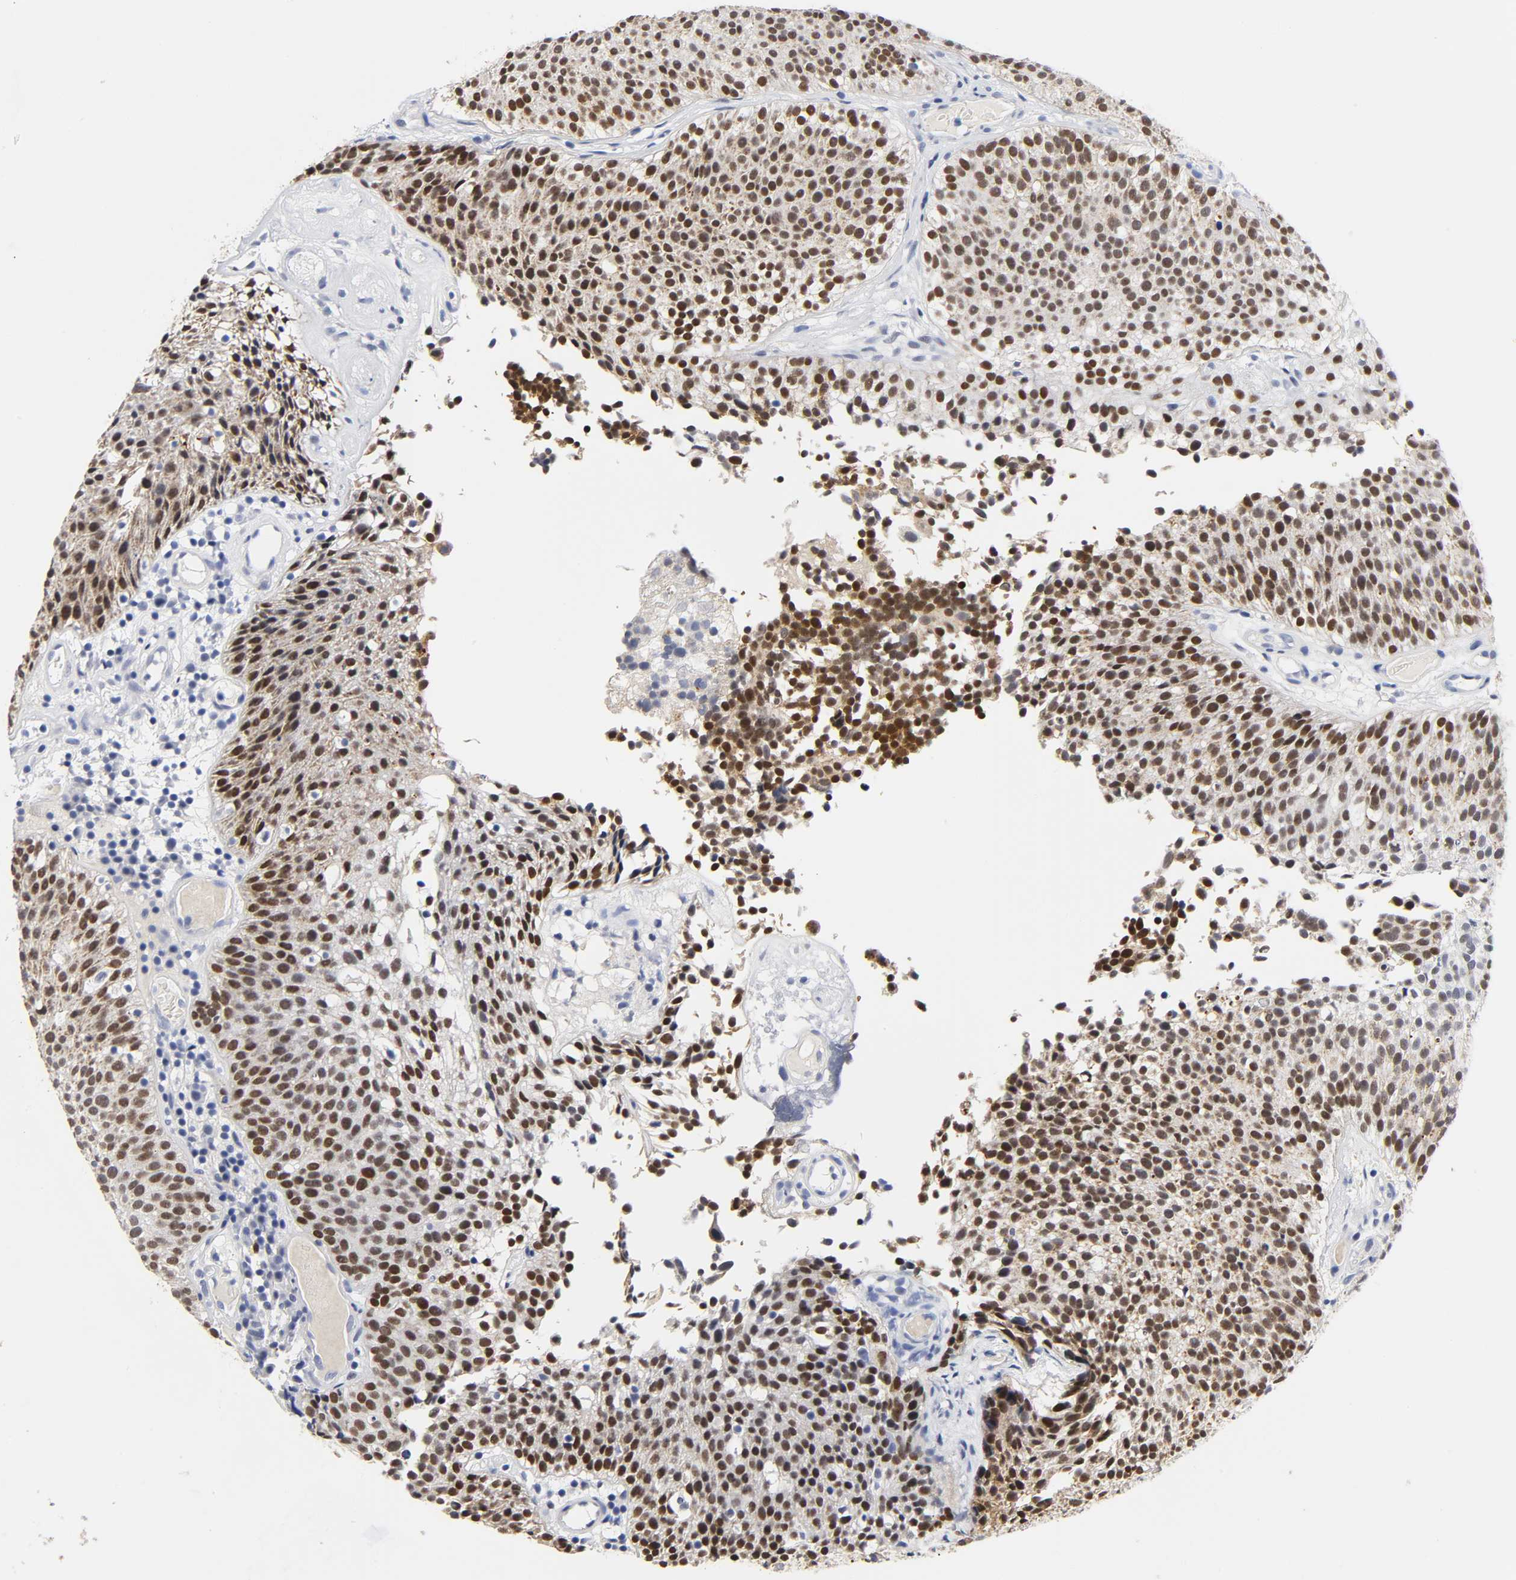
{"staining": {"intensity": "strong", "quantity": ">75%", "location": "nuclear"}, "tissue": "urothelial cancer", "cell_type": "Tumor cells", "image_type": "cancer", "snomed": [{"axis": "morphology", "description": "Urothelial carcinoma, Low grade"}, {"axis": "topography", "description": "Urinary bladder"}], "caption": "Protein expression by IHC exhibits strong nuclear positivity in approximately >75% of tumor cells in low-grade urothelial carcinoma. (IHC, brightfield microscopy, high magnification).", "gene": "GRHL2", "patient": {"sex": "male", "age": 85}}